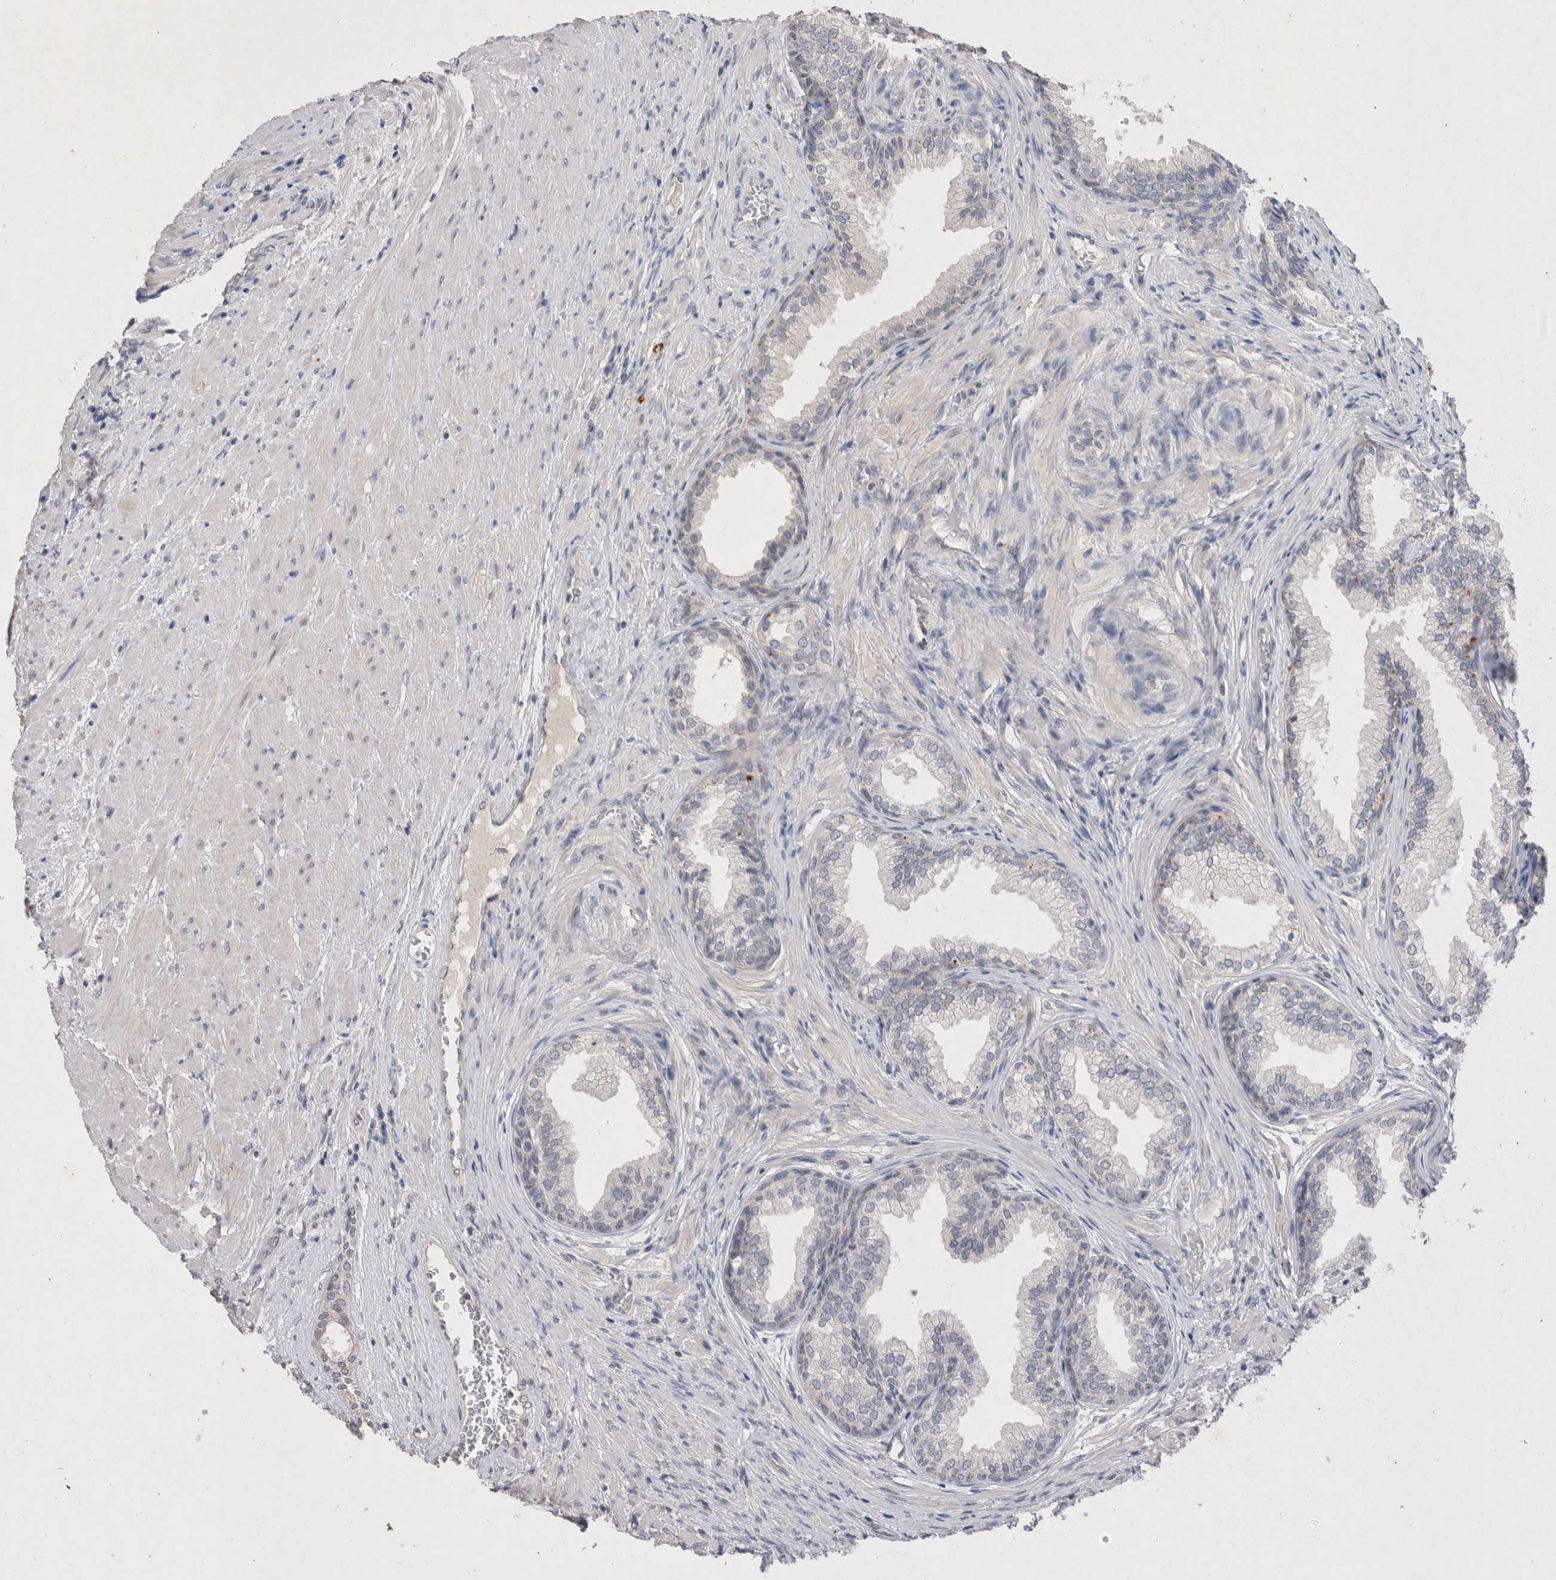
{"staining": {"intensity": "negative", "quantity": "none", "location": "none"}, "tissue": "prostate", "cell_type": "Glandular cells", "image_type": "normal", "snomed": [{"axis": "morphology", "description": "Normal tissue, NOS"}, {"axis": "topography", "description": "Prostate"}], "caption": "This is an IHC photomicrograph of unremarkable prostate. There is no expression in glandular cells.", "gene": "RASSF3", "patient": {"sex": "male", "age": 76}}